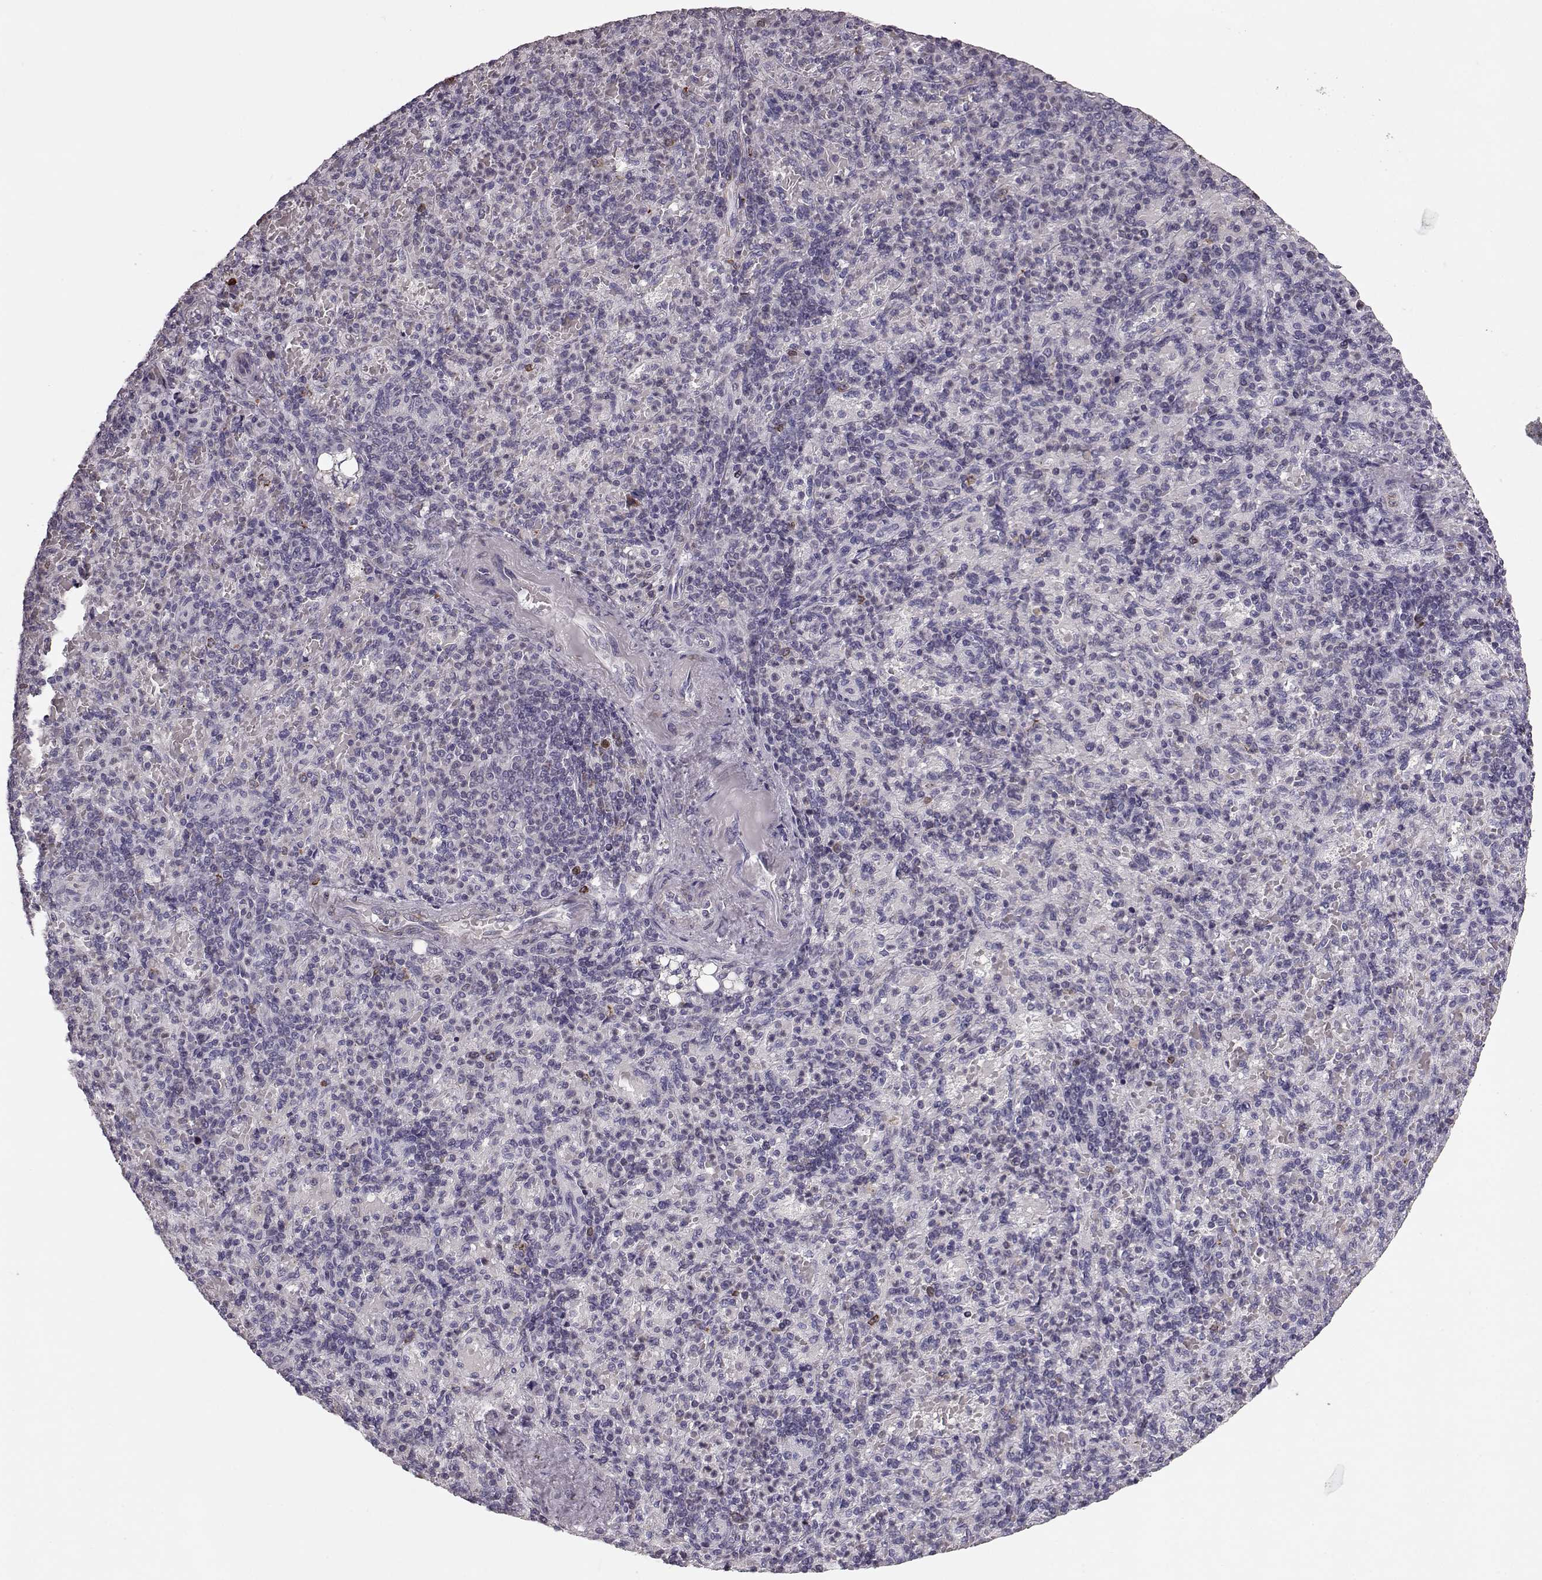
{"staining": {"intensity": "strong", "quantity": "<25%", "location": "cytoplasmic/membranous"}, "tissue": "spleen", "cell_type": "Cells in red pulp", "image_type": "normal", "snomed": [{"axis": "morphology", "description": "Normal tissue, NOS"}, {"axis": "topography", "description": "Spleen"}], "caption": "This is a histology image of IHC staining of benign spleen, which shows strong expression in the cytoplasmic/membranous of cells in red pulp.", "gene": "ELOVL5", "patient": {"sex": "female", "age": 74}}